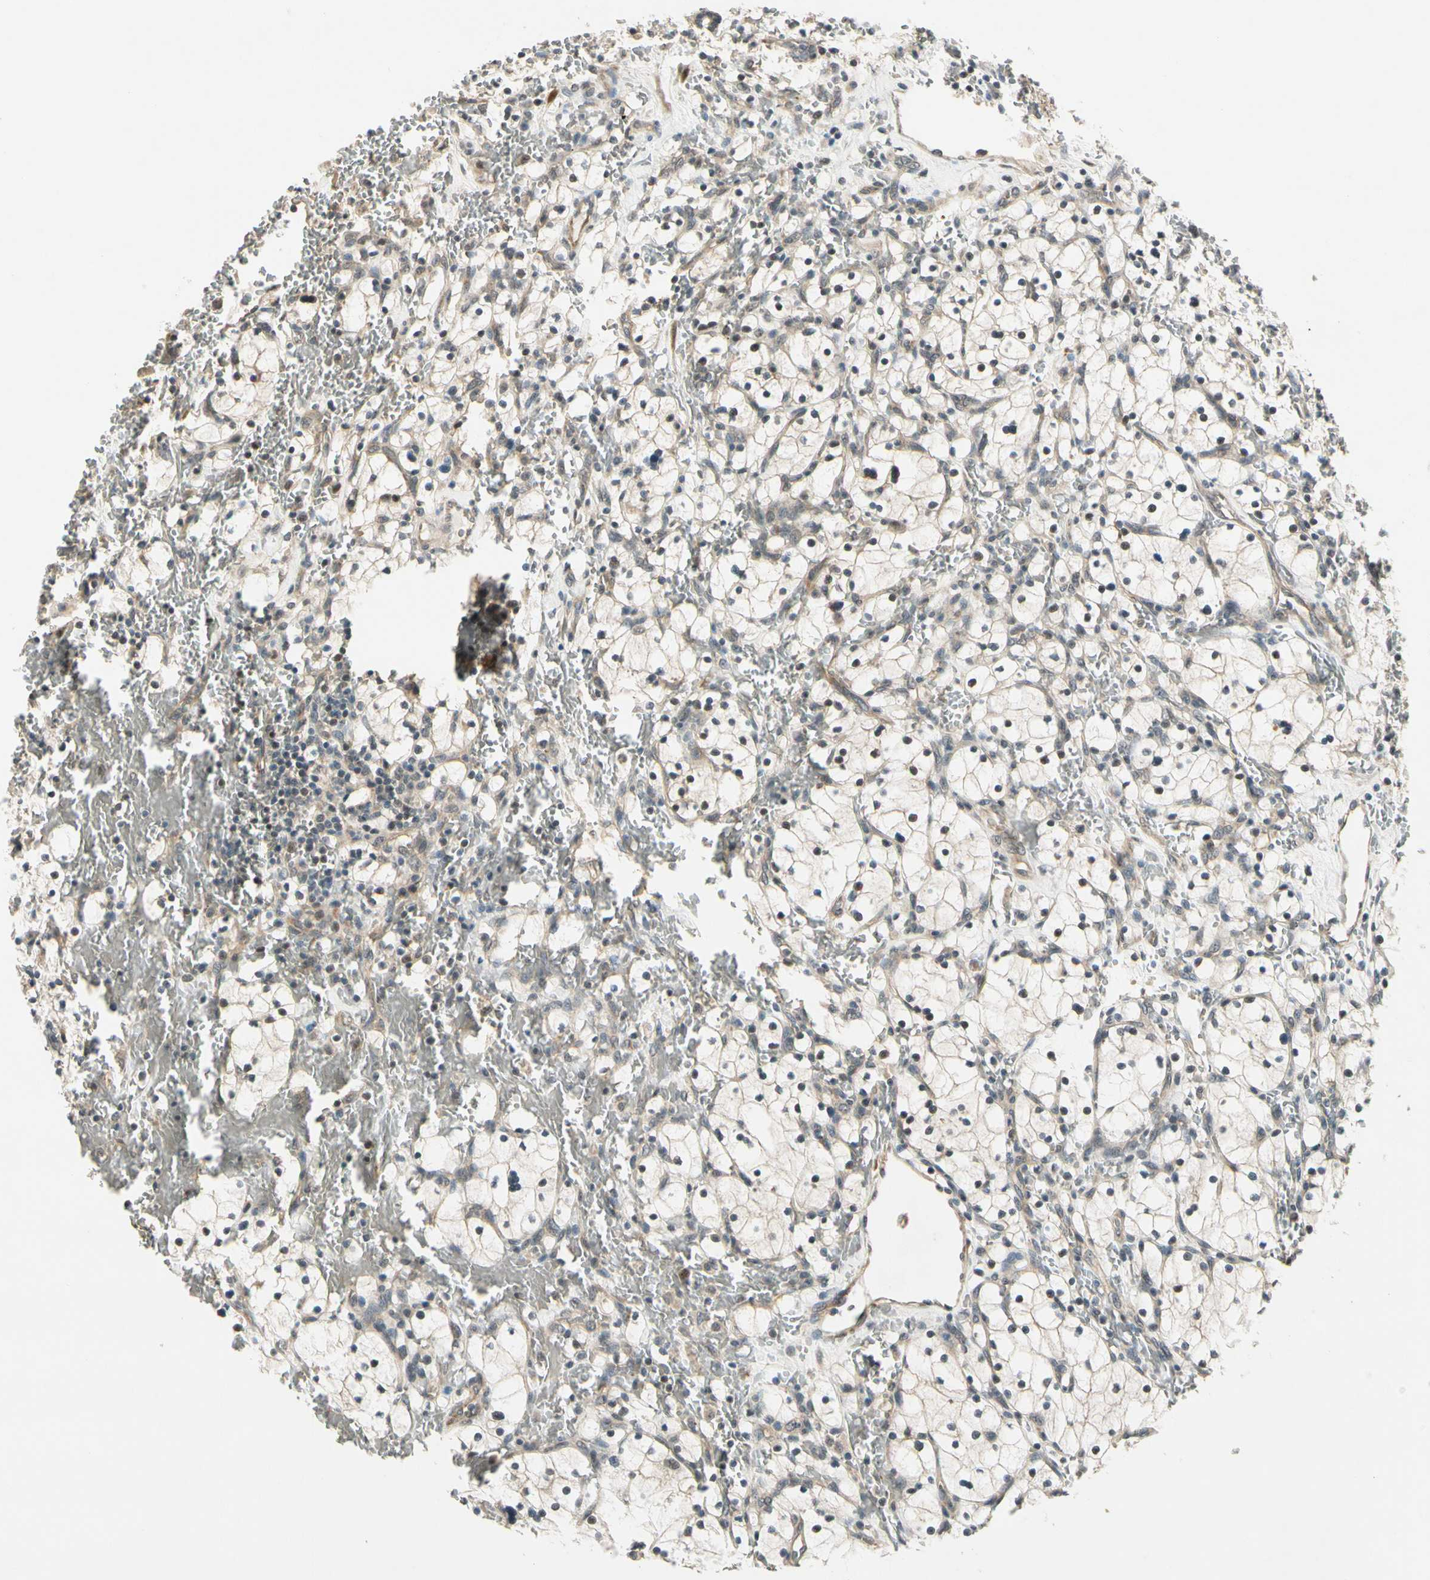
{"staining": {"intensity": "weak", "quantity": "25%-75%", "location": "cytoplasmic/membranous"}, "tissue": "renal cancer", "cell_type": "Tumor cells", "image_type": "cancer", "snomed": [{"axis": "morphology", "description": "Adenocarcinoma, NOS"}, {"axis": "topography", "description": "Kidney"}], "caption": "Protein staining reveals weak cytoplasmic/membranous expression in approximately 25%-75% of tumor cells in renal adenocarcinoma. (DAB = brown stain, brightfield microscopy at high magnification).", "gene": "MCPH1", "patient": {"sex": "female", "age": 83}}